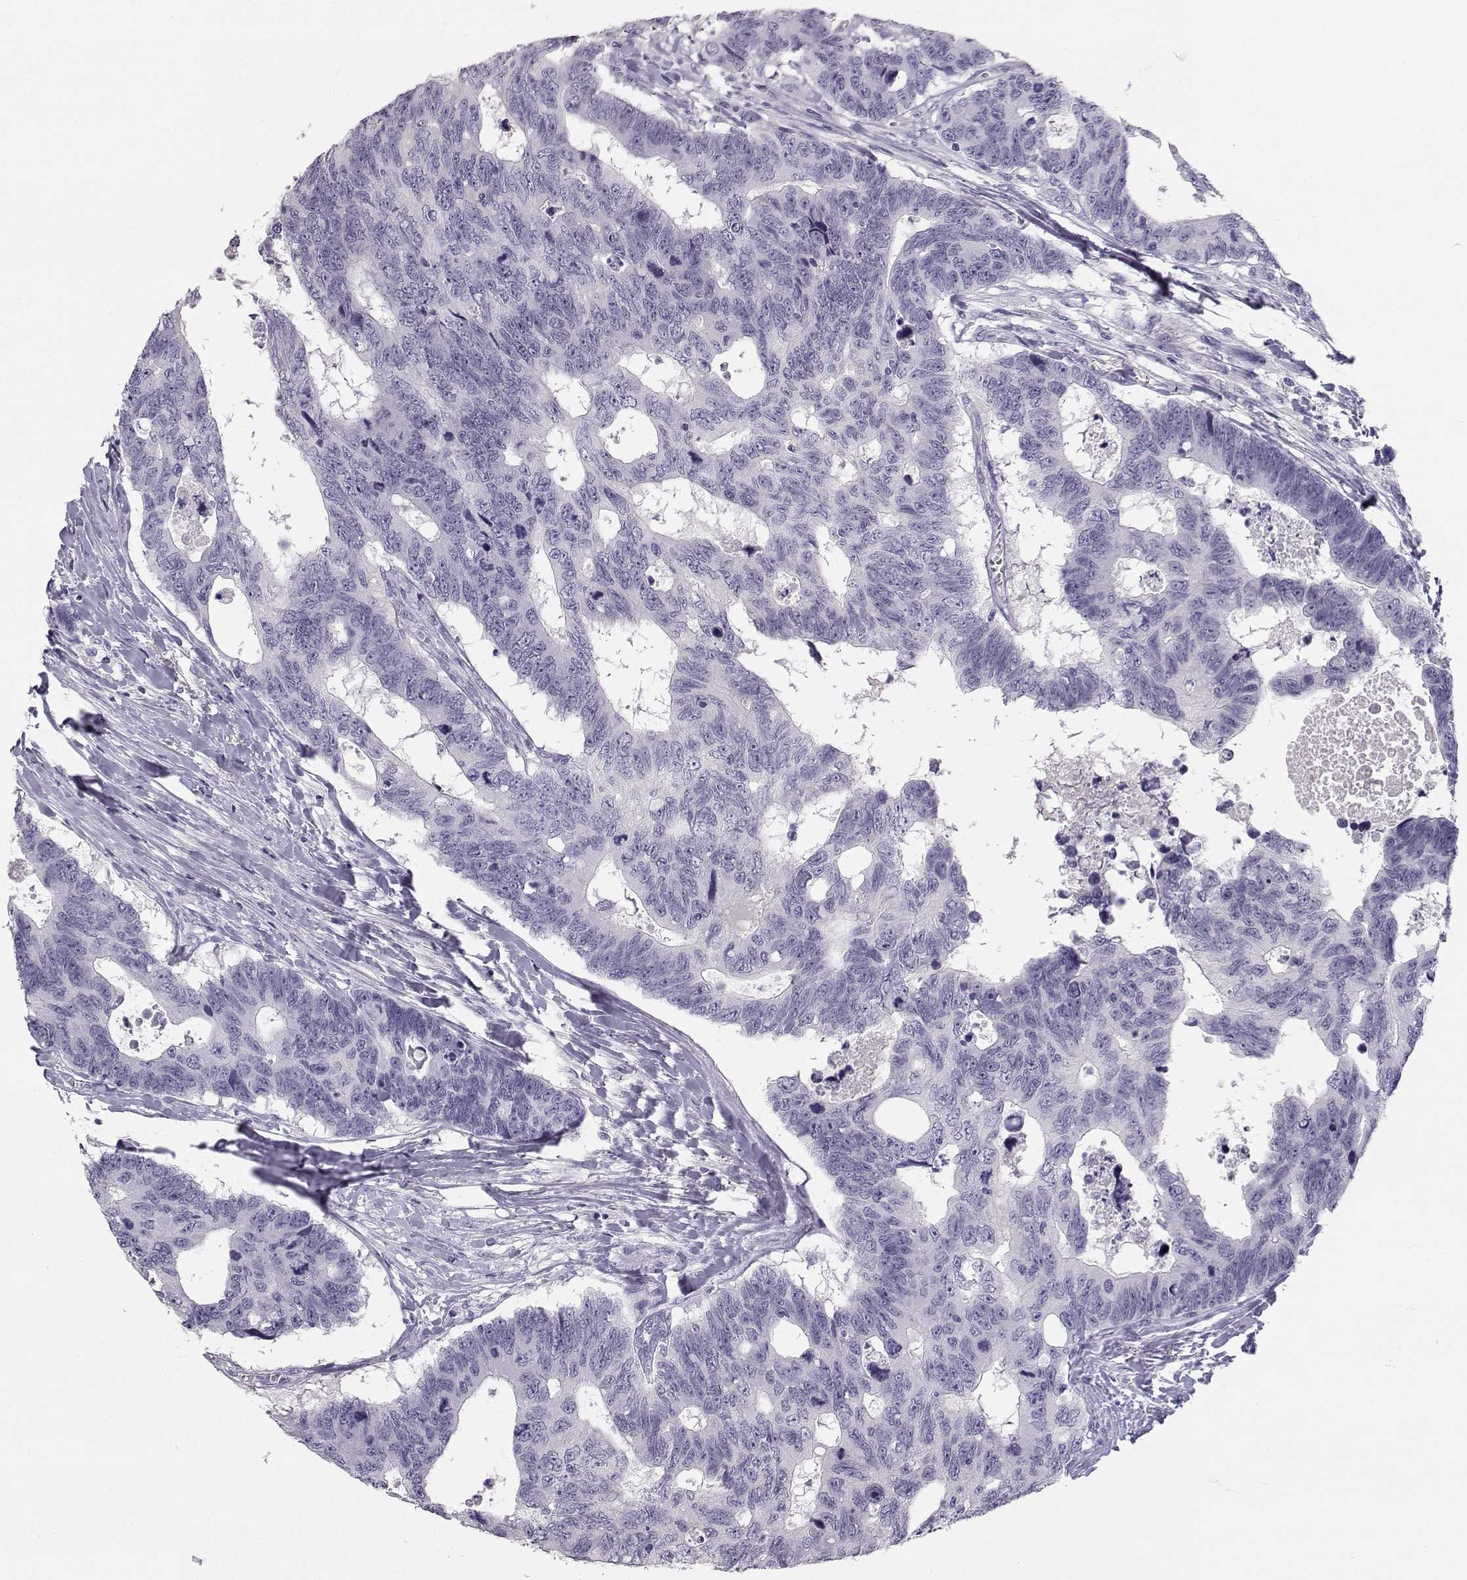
{"staining": {"intensity": "negative", "quantity": "none", "location": "none"}, "tissue": "colorectal cancer", "cell_type": "Tumor cells", "image_type": "cancer", "snomed": [{"axis": "morphology", "description": "Adenocarcinoma, NOS"}, {"axis": "topography", "description": "Colon"}], "caption": "Photomicrograph shows no protein staining in tumor cells of adenocarcinoma (colorectal) tissue.", "gene": "SYCE1", "patient": {"sex": "female", "age": 77}}